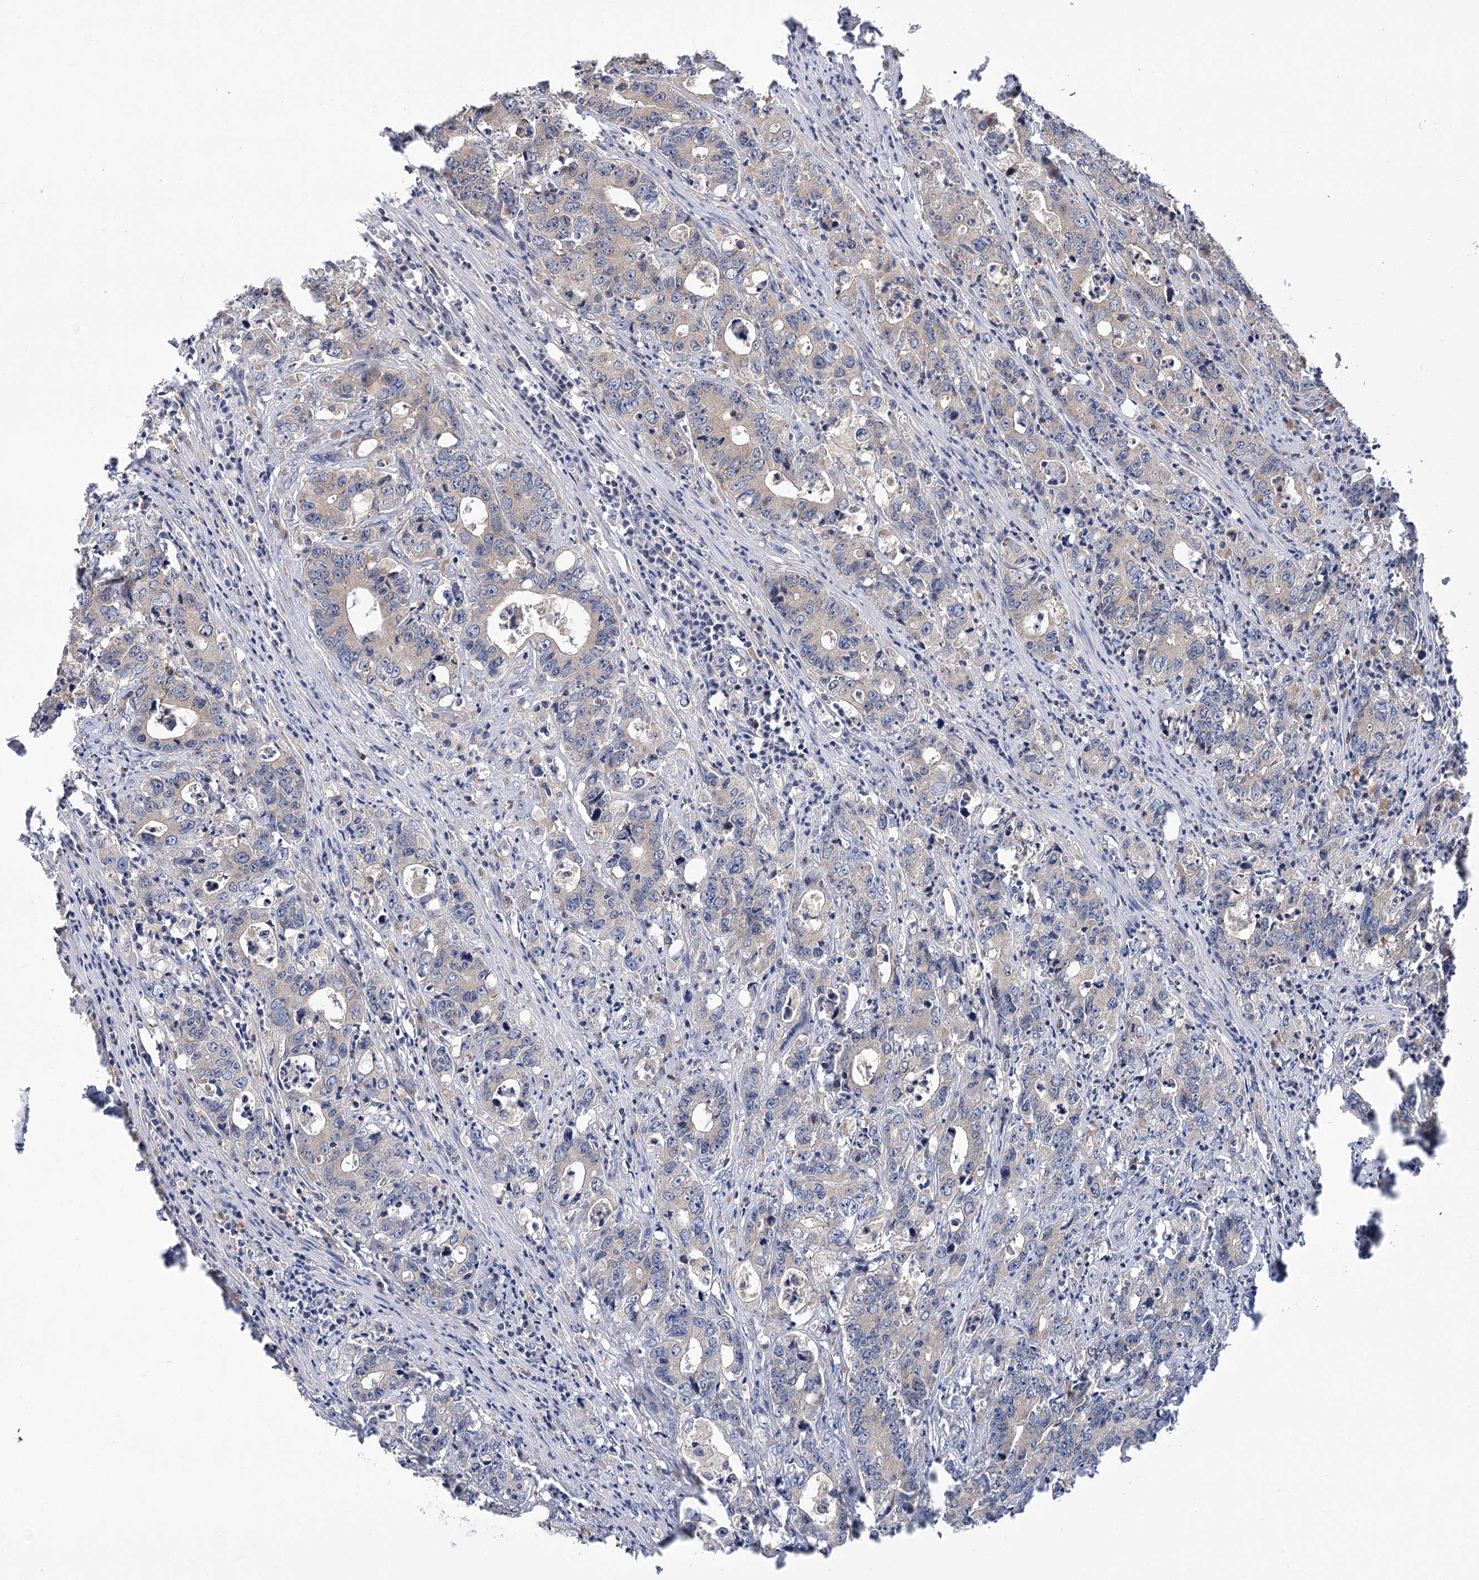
{"staining": {"intensity": "negative", "quantity": "none", "location": "none"}, "tissue": "colorectal cancer", "cell_type": "Tumor cells", "image_type": "cancer", "snomed": [{"axis": "morphology", "description": "Adenocarcinoma, NOS"}, {"axis": "topography", "description": "Colon"}], "caption": "A high-resolution micrograph shows IHC staining of colorectal cancer (adenocarcinoma), which displays no significant expression in tumor cells.", "gene": "VPS37B", "patient": {"sex": "female", "age": 75}}